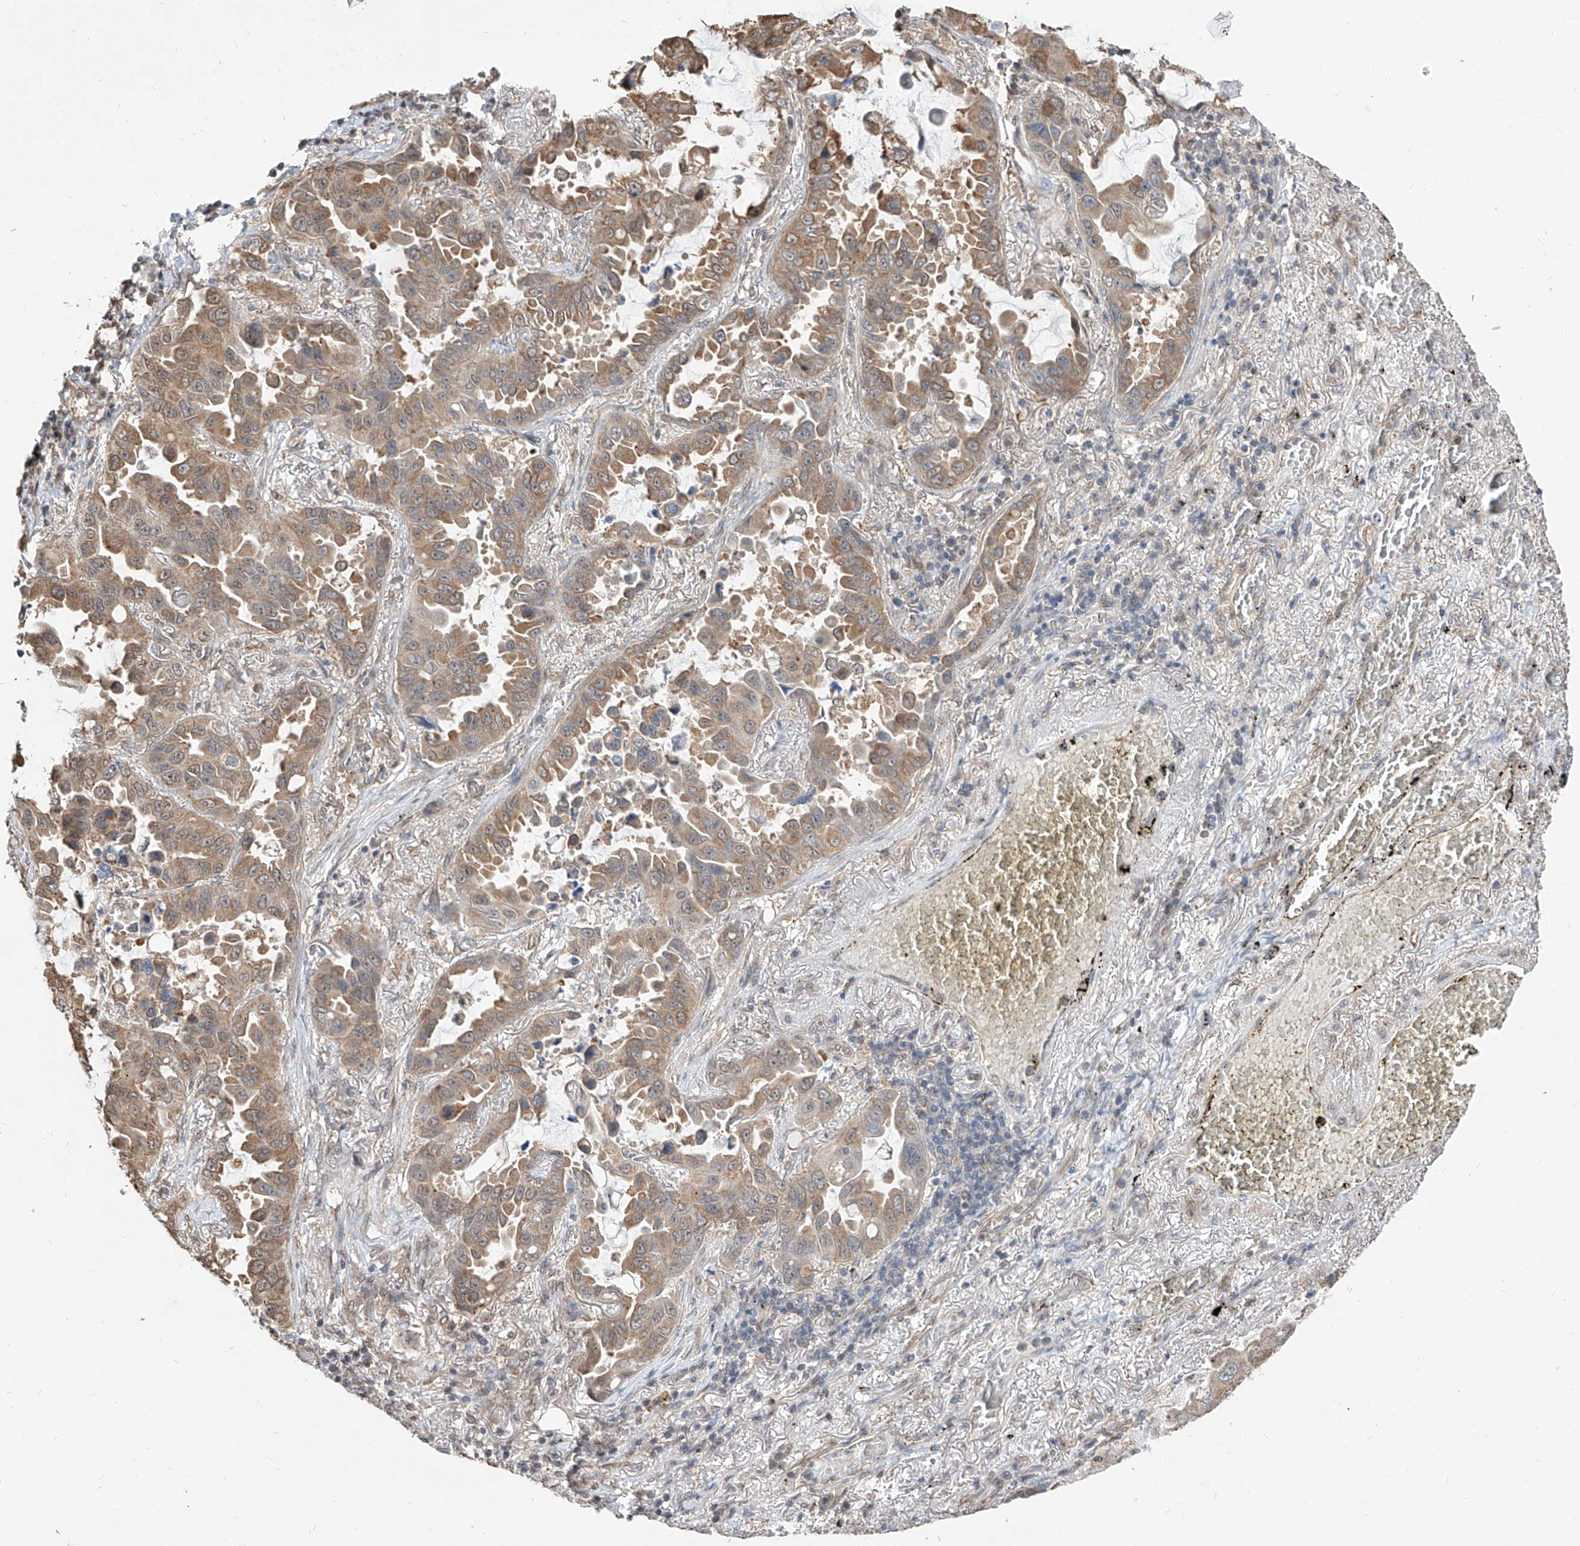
{"staining": {"intensity": "moderate", "quantity": ">75%", "location": "cytoplasmic/membranous"}, "tissue": "lung cancer", "cell_type": "Tumor cells", "image_type": "cancer", "snomed": [{"axis": "morphology", "description": "Adenocarcinoma, NOS"}, {"axis": "topography", "description": "Lung"}], "caption": "DAB (3,3'-diaminobenzidine) immunohistochemical staining of human adenocarcinoma (lung) exhibits moderate cytoplasmic/membranous protein staining in approximately >75% of tumor cells.", "gene": "C8orf82", "patient": {"sex": "male", "age": 64}}